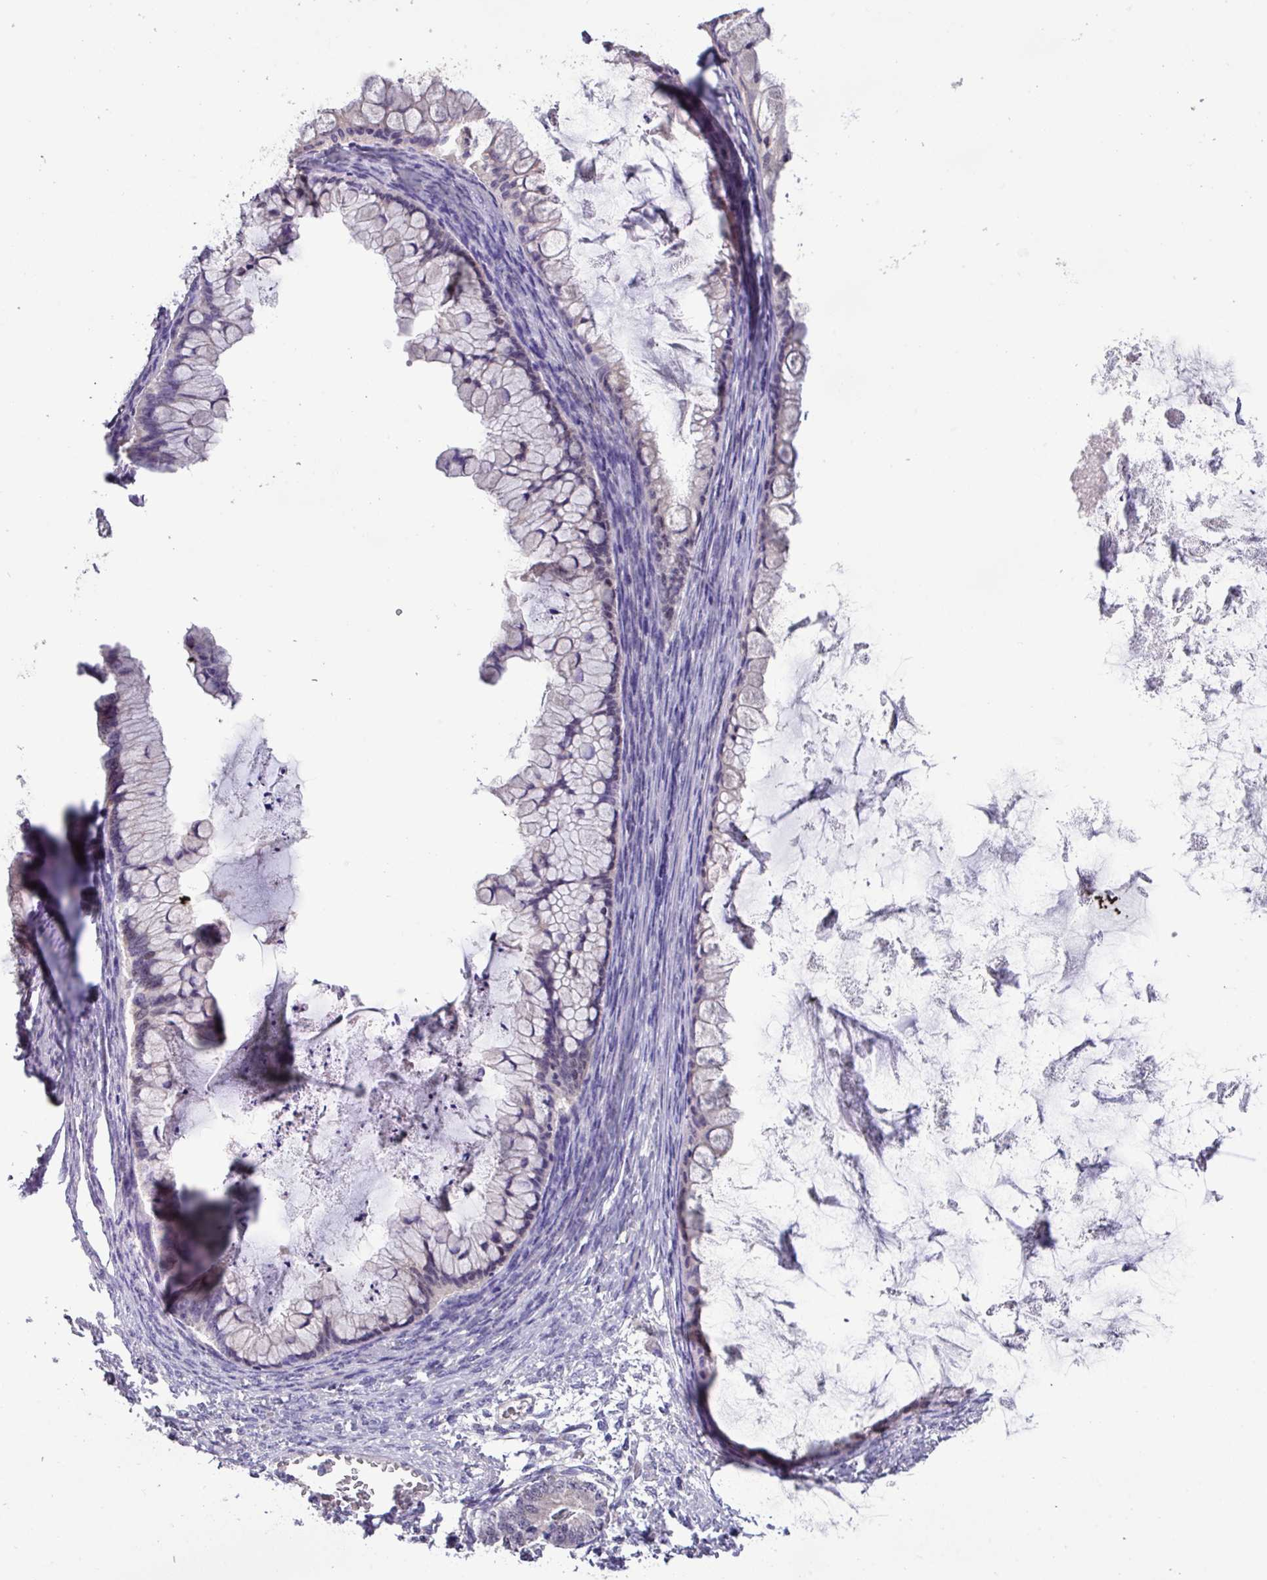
{"staining": {"intensity": "negative", "quantity": "none", "location": "none"}, "tissue": "ovarian cancer", "cell_type": "Tumor cells", "image_type": "cancer", "snomed": [{"axis": "morphology", "description": "Cystadenocarcinoma, mucinous, NOS"}, {"axis": "topography", "description": "Ovary"}], "caption": "An IHC micrograph of mucinous cystadenocarcinoma (ovarian) is shown. There is no staining in tumor cells of mucinous cystadenocarcinoma (ovarian).", "gene": "PAX8", "patient": {"sex": "female", "age": 35}}